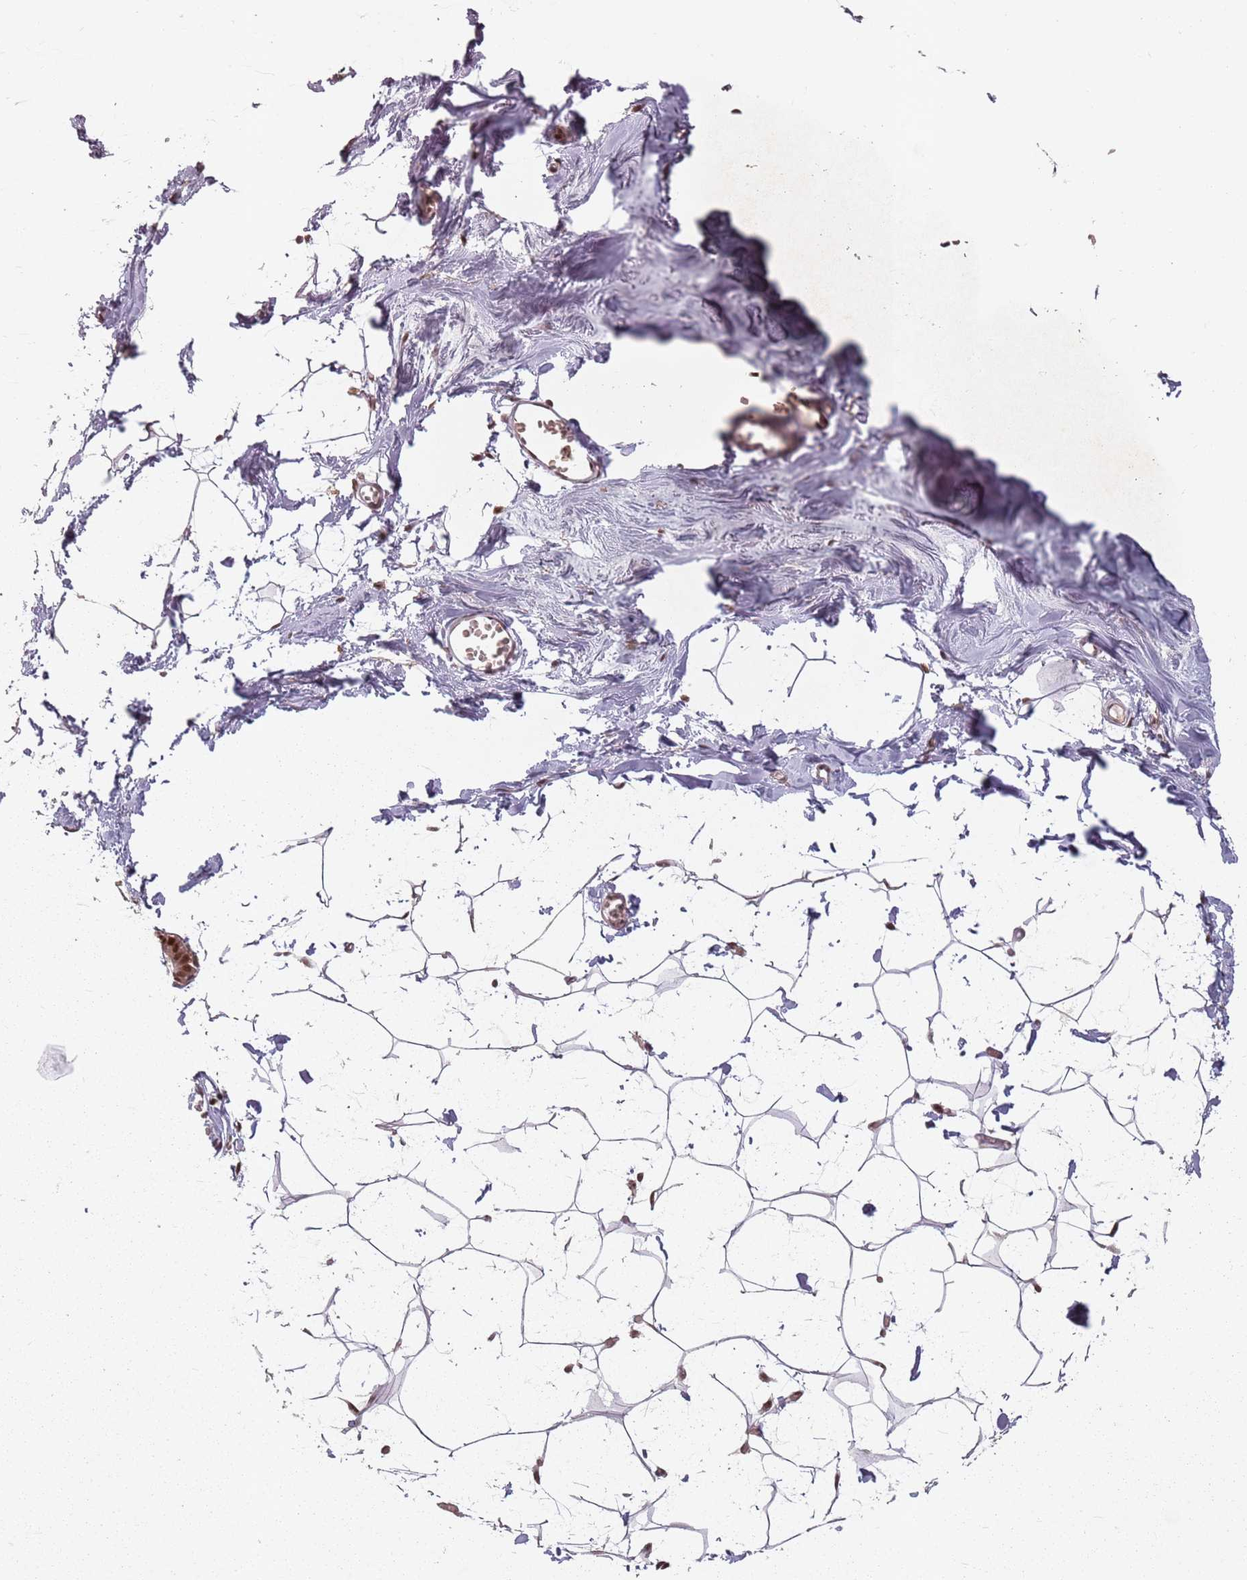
{"staining": {"intensity": "negative", "quantity": "none", "location": "none"}, "tissue": "breast", "cell_type": "Adipocytes", "image_type": "normal", "snomed": [{"axis": "morphology", "description": "Normal tissue, NOS"}, {"axis": "topography", "description": "Breast"}], "caption": "A high-resolution image shows IHC staining of benign breast, which displays no significant positivity in adipocytes. (DAB (3,3'-diaminobenzidine) immunohistochemistry (IHC), high magnification).", "gene": "NCBP1", "patient": {"sex": "female", "age": 27}}